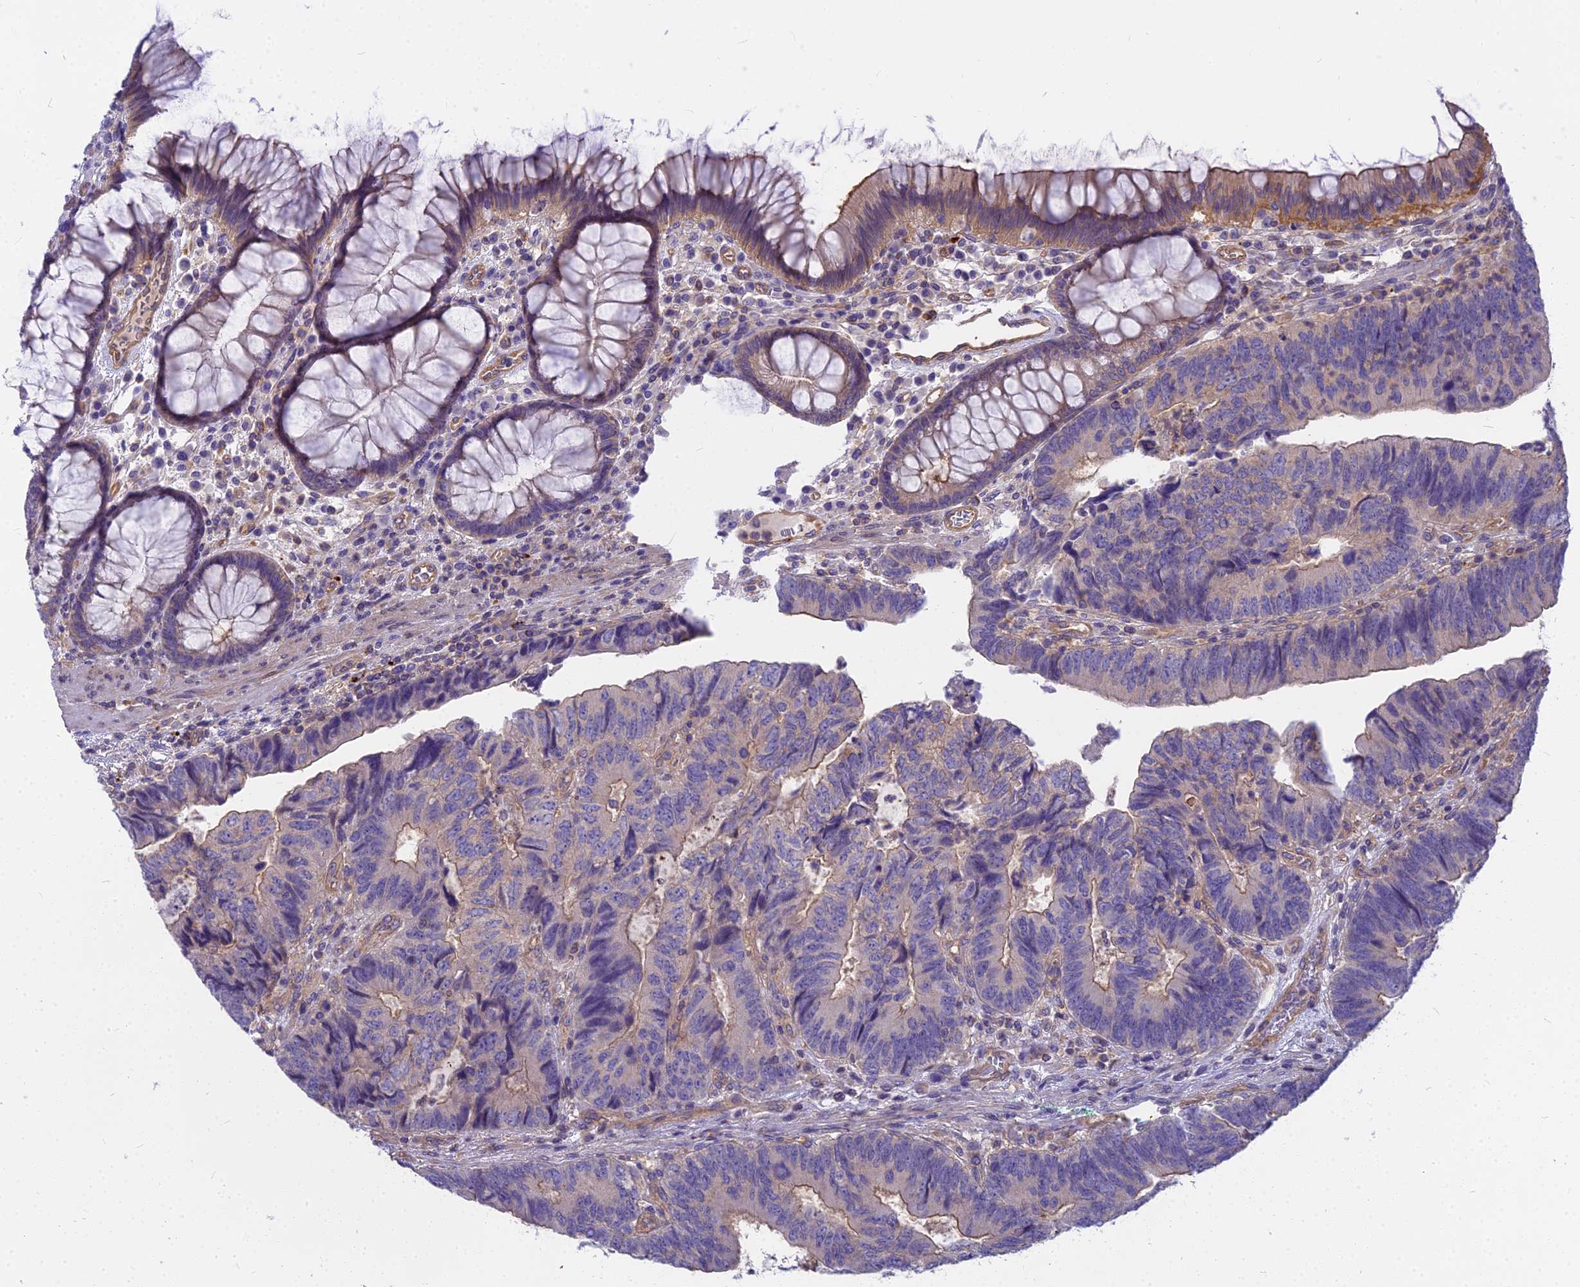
{"staining": {"intensity": "weak", "quantity": "<25%", "location": "cytoplasmic/membranous"}, "tissue": "colorectal cancer", "cell_type": "Tumor cells", "image_type": "cancer", "snomed": [{"axis": "morphology", "description": "Adenocarcinoma, NOS"}, {"axis": "topography", "description": "Colon"}], "caption": "Immunohistochemistry (IHC) of human adenocarcinoma (colorectal) exhibits no expression in tumor cells.", "gene": "HLA-DOA", "patient": {"sex": "female", "age": 67}}